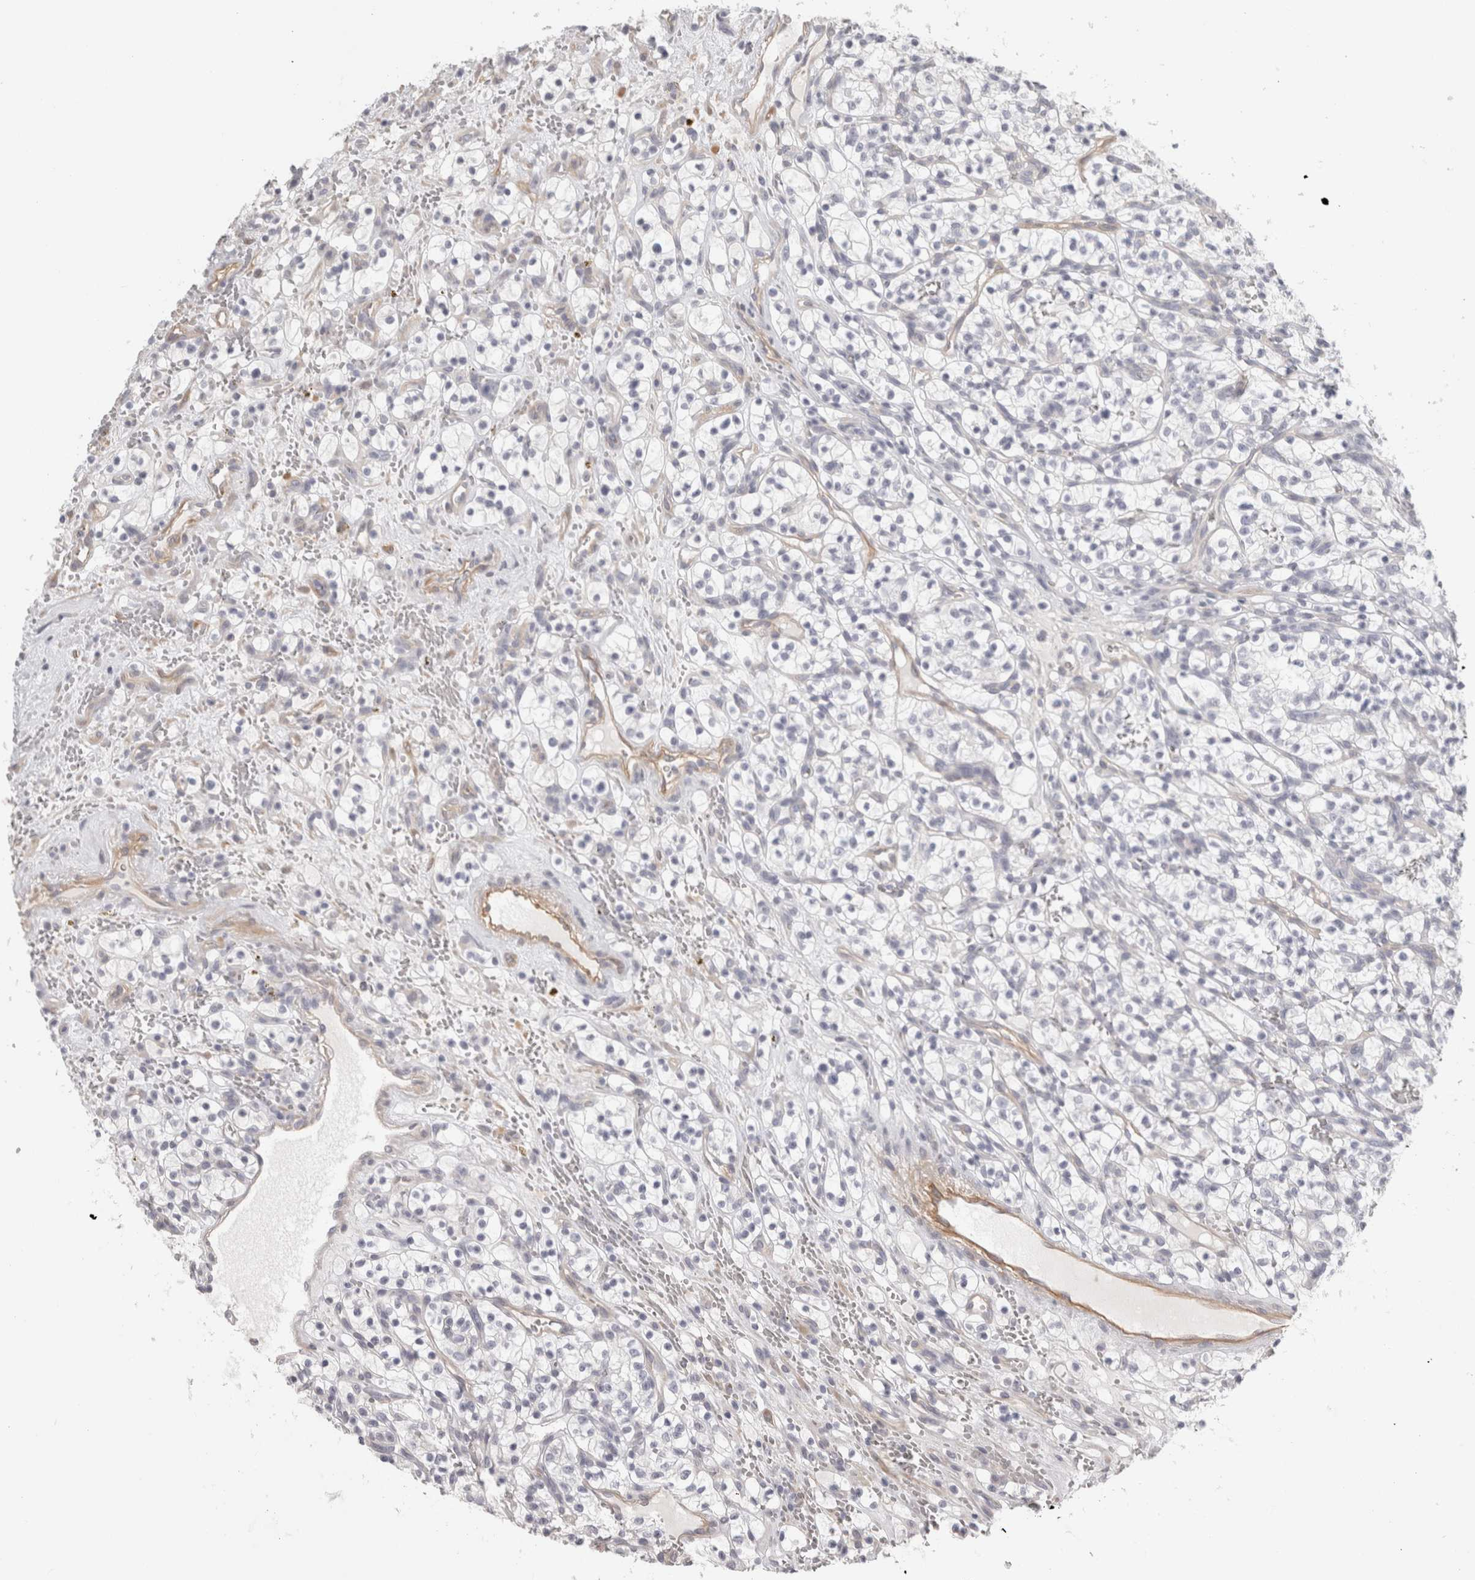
{"staining": {"intensity": "negative", "quantity": "none", "location": "none"}, "tissue": "renal cancer", "cell_type": "Tumor cells", "image_type": "cancer", "snomed": [{"axis": "morphology", "description": "Adenocarcinoma, NOS"}, {"axis": "topography", "description": "Kidney"}], "caption": "High magnification brightfield microscopy of adenocarcinoma (renal) stained with DAB (brown) and counterstained with hematoxylin (blue): tumor cells show no significant staining. (Stains: DAB (3,3'-diaminobenzidine) IHC with hematoxylin counter stain, Microscopy: brightfield microscopy at high magnification).", "gene": "FBLIM1", "patient": {"sex": "female", "age": 57}}